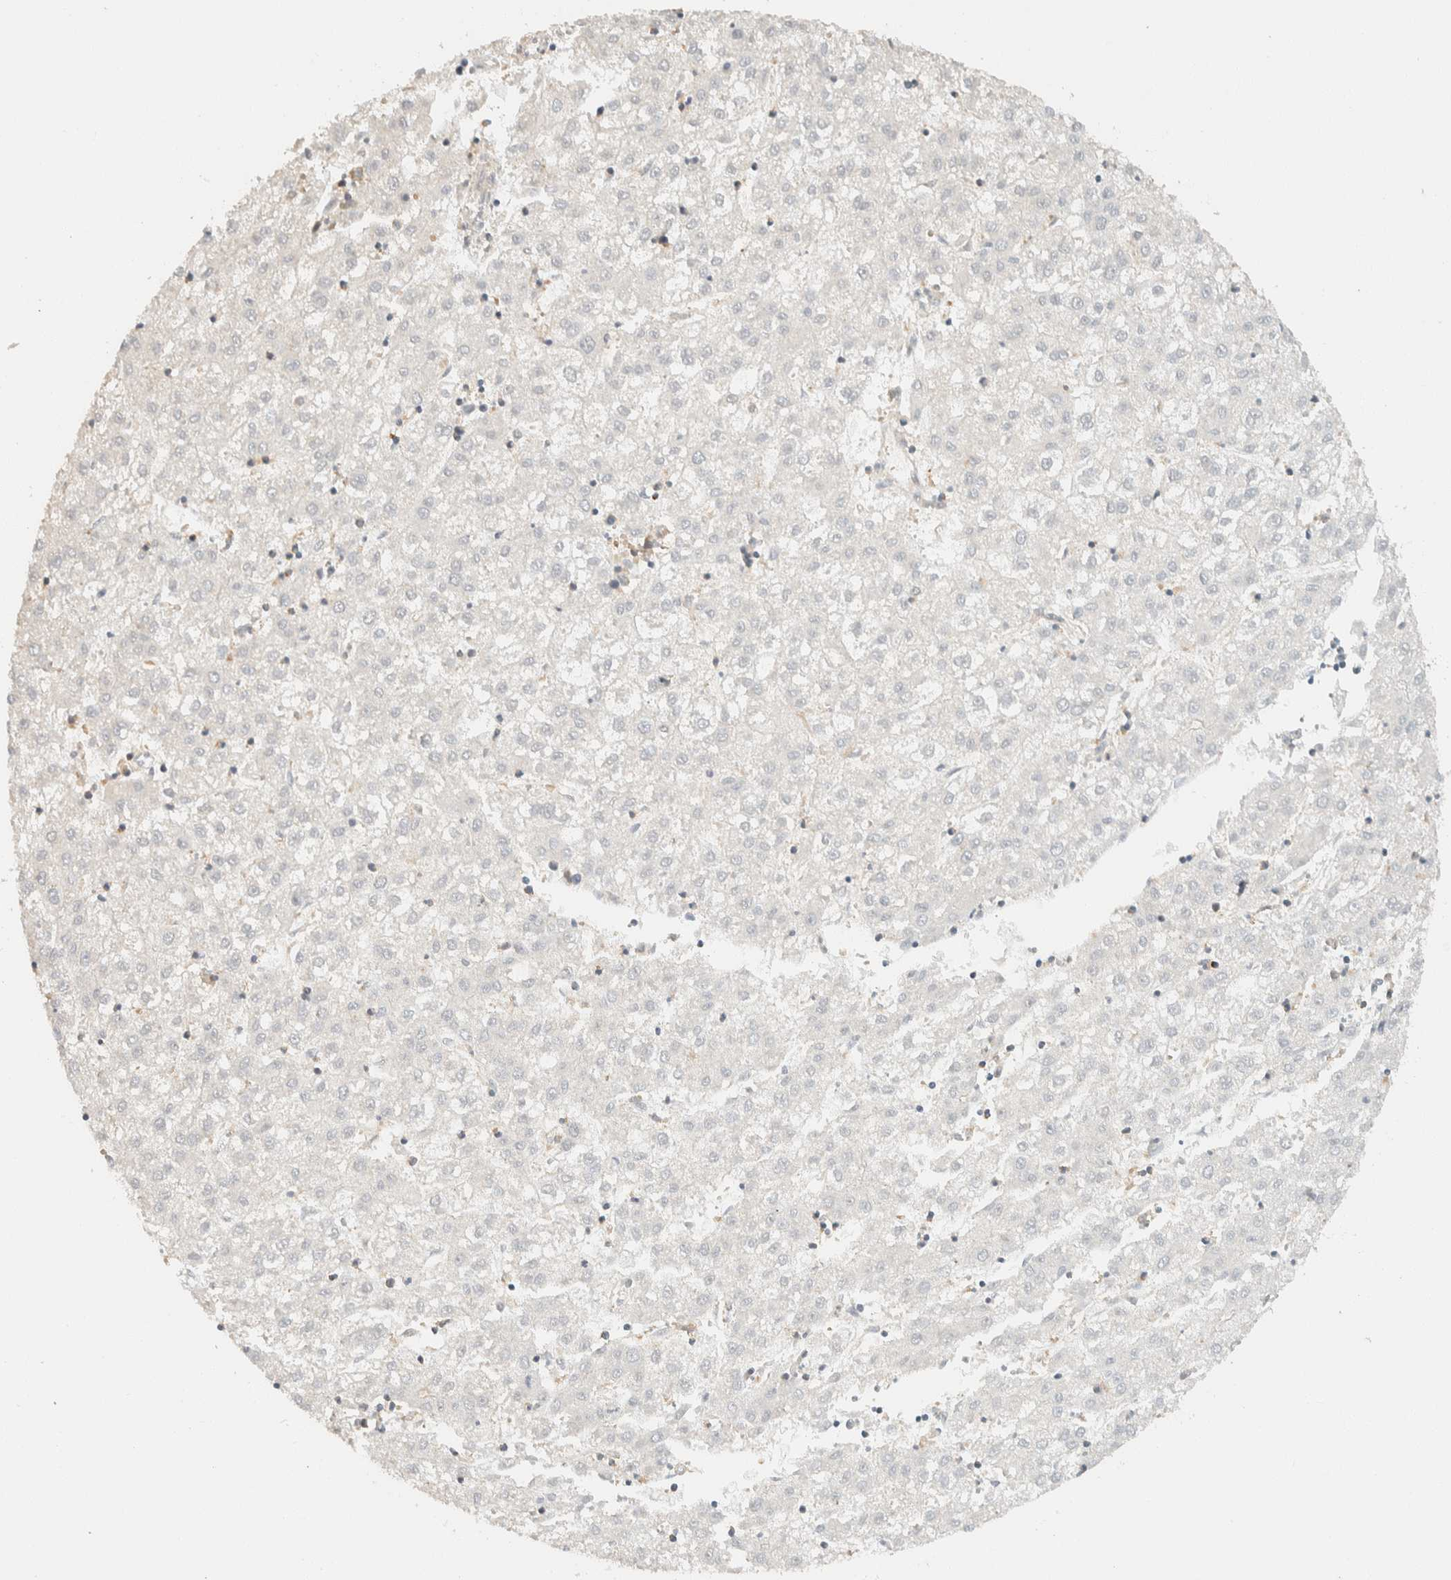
{"staining": {"intensity": "negative", "quantity": "none", "location": "none"}, "tissue": "liver cancer", "cell_type": "Tumor cells", "image_type": "cancer", "snomed": [{"axis": "morphology", "description": "Carcinoma, Hepatocellular, NOS"}, {"axis": "topography", "description": "Liver"}], "caption": "A micrograph of liver hepatocellular carcinoma stained for a protein displays no brown staining in tumor cells.", "gene": "ARFGEF1", "patient": {"sex": "male", "age": 72}}